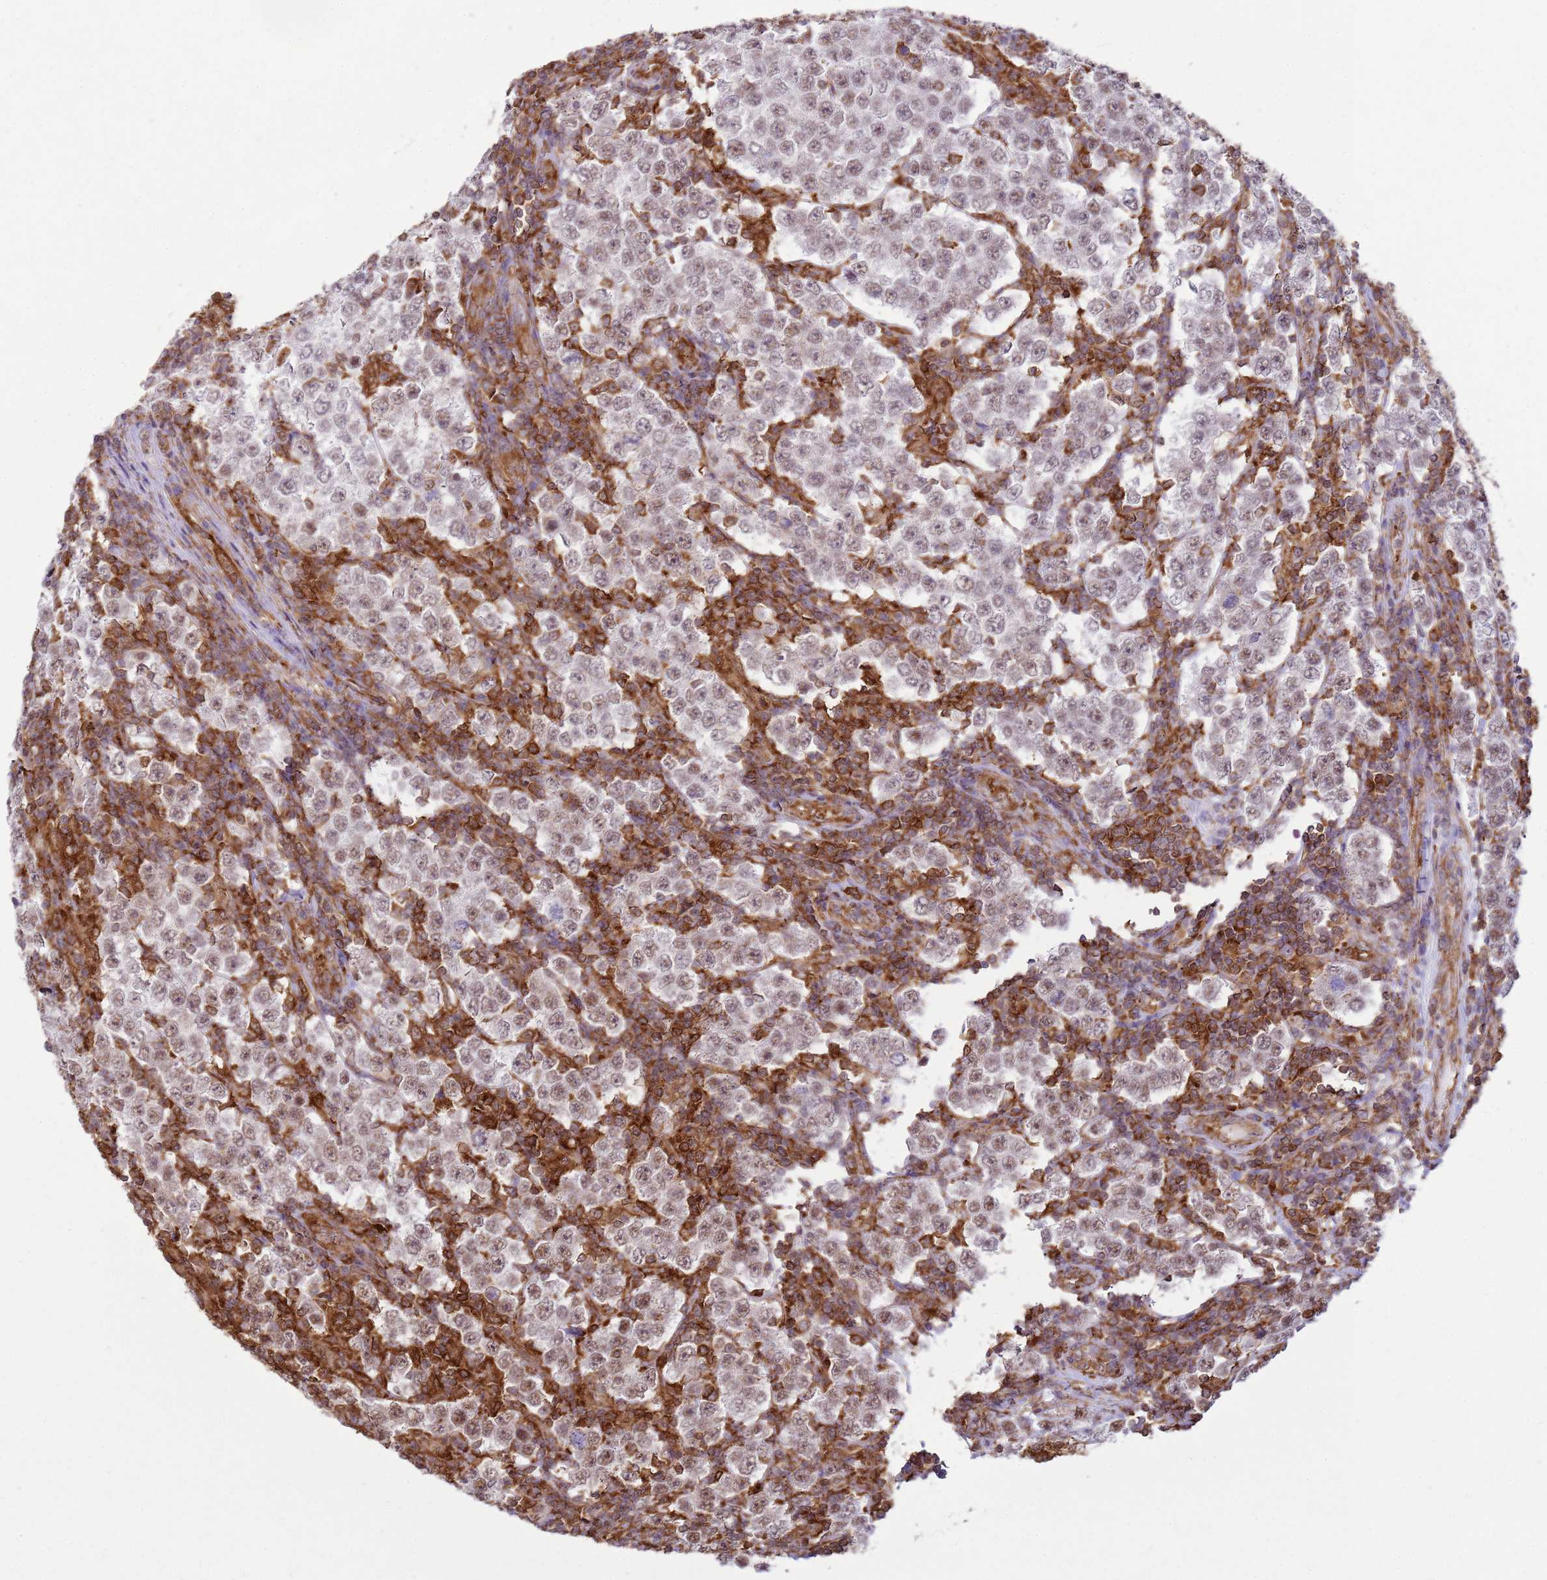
{"staining": {"intensity": "weak", "quantity": "25%-75%", "location": "cytoplasmic/membranous,nuclear"}, "tissue": "testis cancer", "cell_type": "Tumor cells", "image_type": "cancer", "snomed": [{"axis": "morphology", "description": "Normal tissue, NOS"}, {"axis": "morphology", "description": "Urothelial carcinoma, High grade"}, {"axis": "morphology", "description": "Seminoma, NOS"}, {"axis": "morphology", "description": "Carcinoma, Embryonal, NOS"}, {"axis": "topography", "description": "Urinary bladder"}, {"axis": "topography", "description": "Testis"}], "caption": "Immunohistochemical staining of human testis cancer demonstrates low levels of weak cytoplasmic/membranous and nuclear protein staining in about 25%-75% of tumor cells.", "gene": "GABRE", "patient": {"sex": "male", "age": 41}}